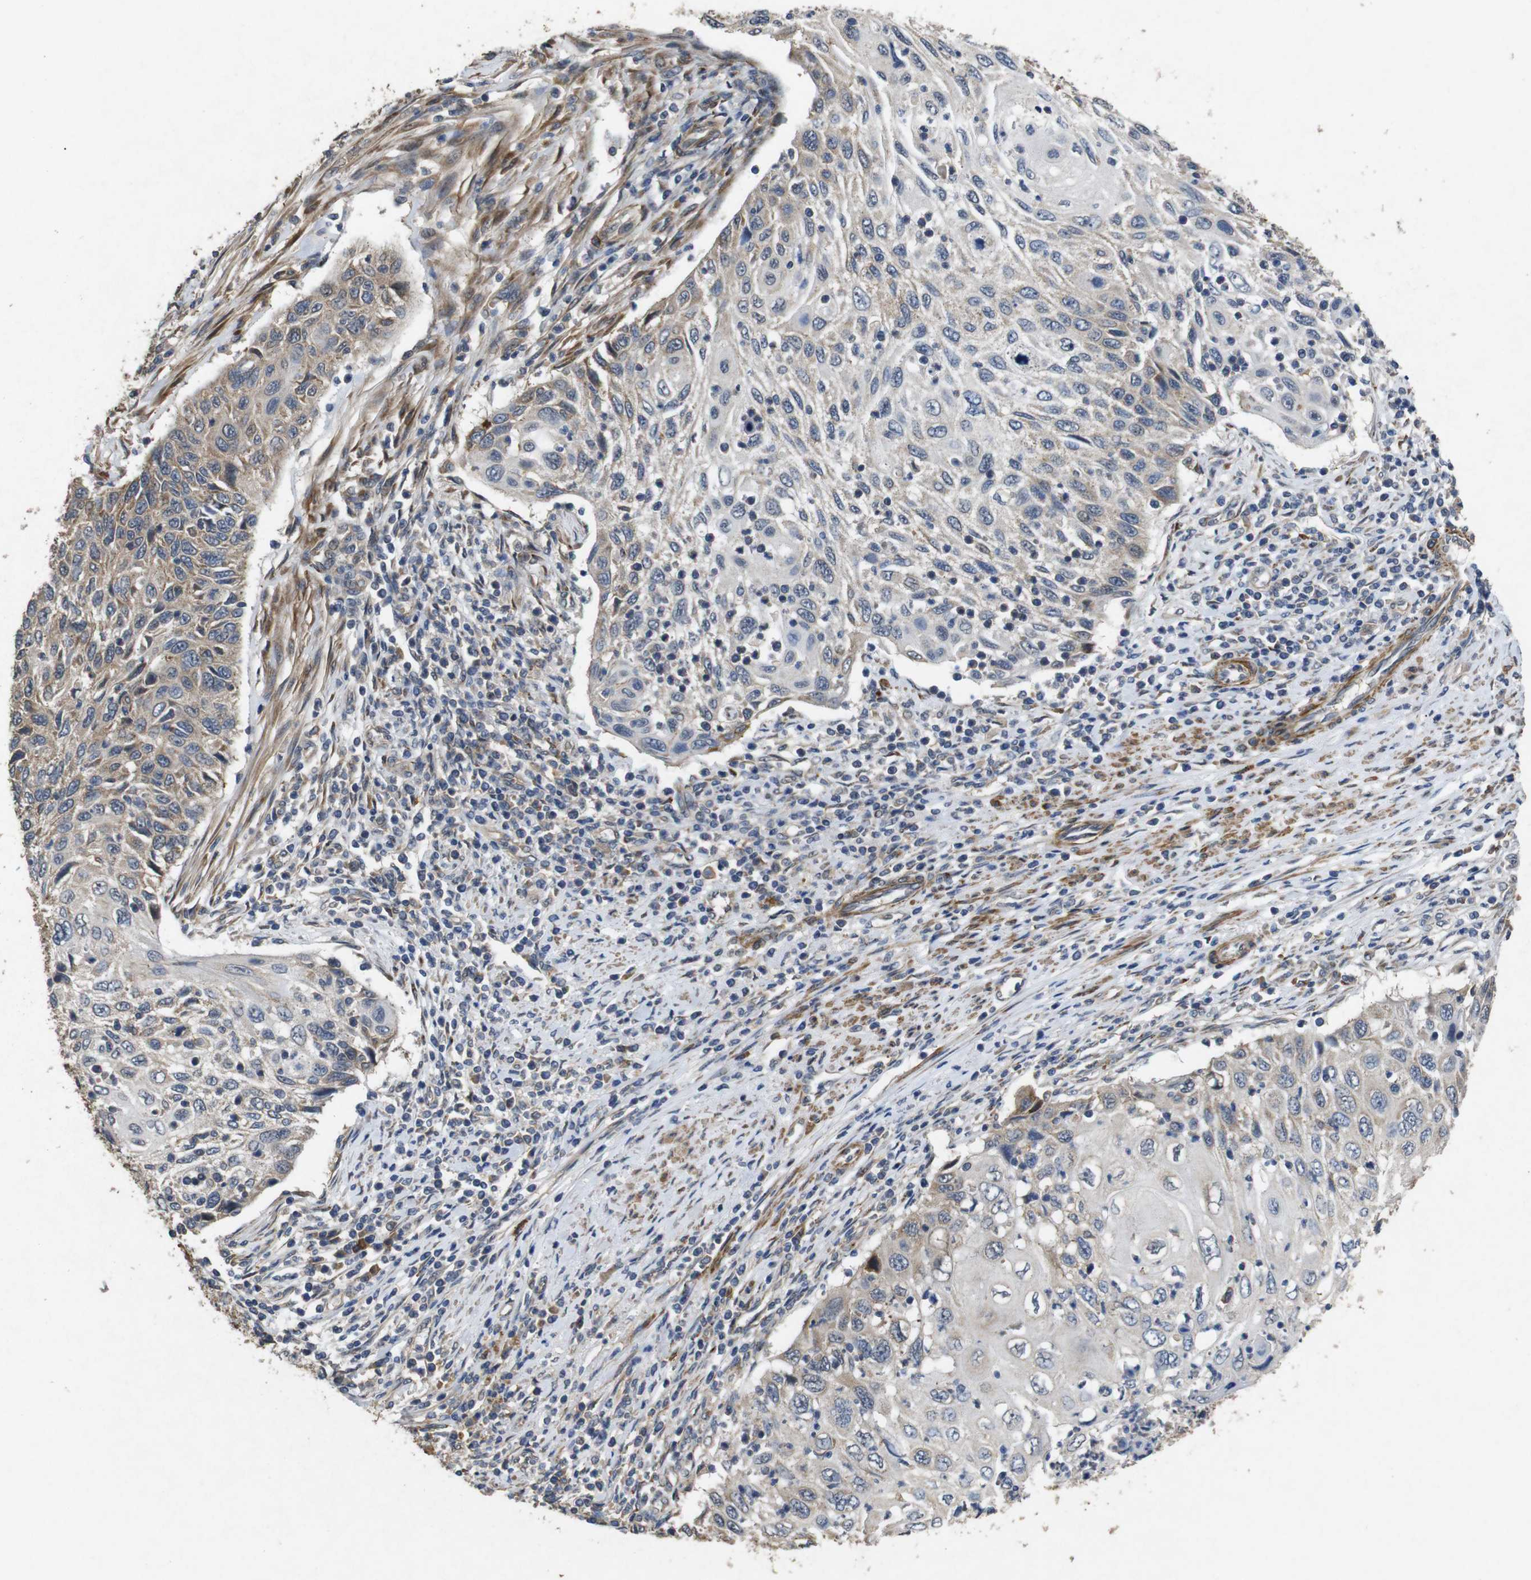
{"staining": {"intensity": "weak", "quantity": "25%-75%", "location": "cytoplasmic/membranous"}, "tissue": "cervical cancer", "cell_type": "Tumor cells", "image_type": "cancer", "snomed": [{"axis": "morphology", "description": "Squamous cell carcinoma, NOS"}, {"axis": "topography", "description": "Cervix"}], "caption": "IHC image of neoplastic tissue: human cervical cancer stained using IHC displays low levels of weak protein expression localized specifically in the cytoplasmic/membranous of tumor cells, appearing as a cytoplasmic/membranous brown color.", "gene": "BNIP3", "patient": {"sex": "female", "age": 70}}